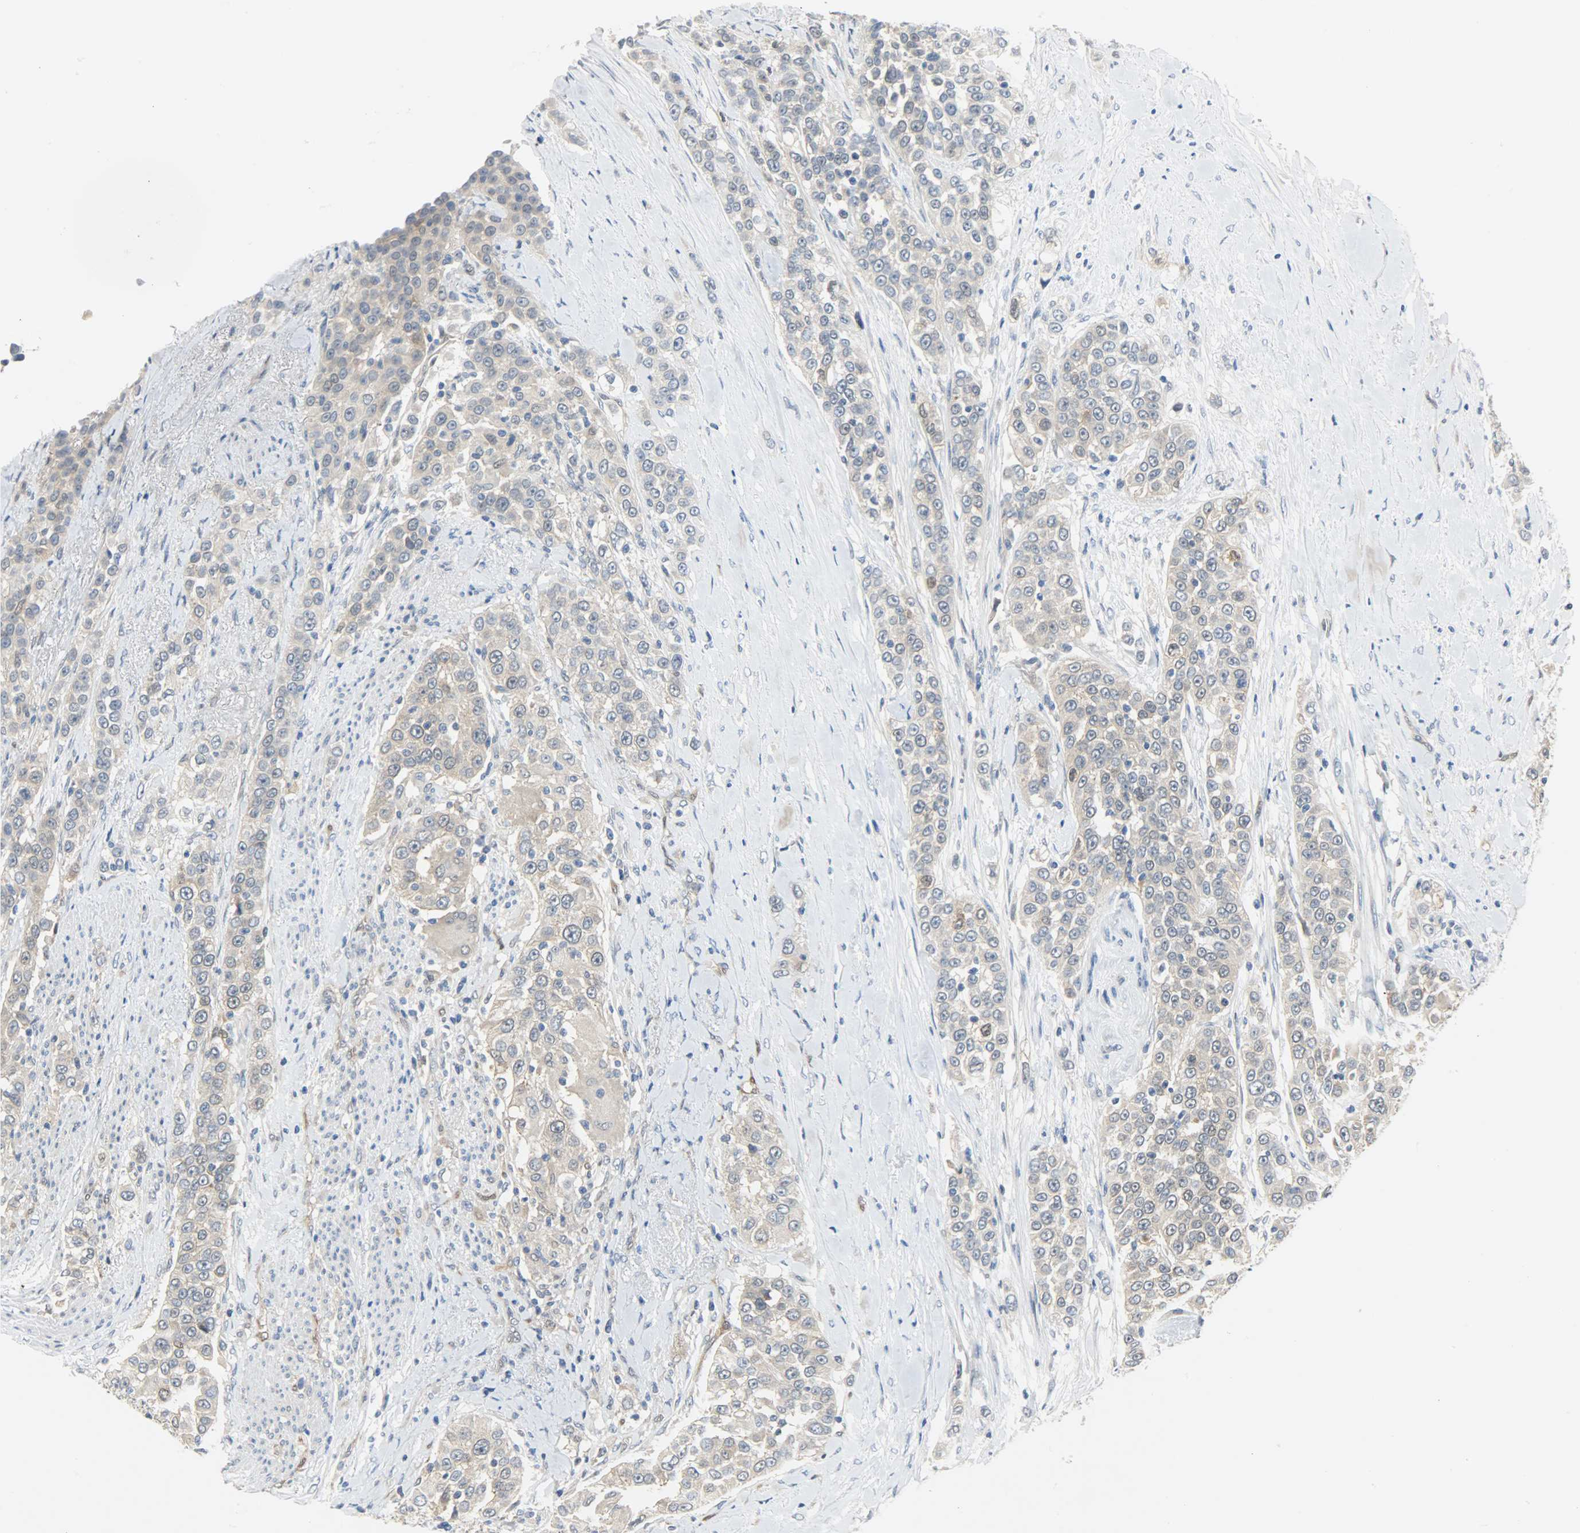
{"staining": {"intensity": "weak", "quantity": ">75%", "location": "cytoplasmic/membranous"}, "tissue": "urothelial cancer", "cell_type": "Tumor cells", "image_type": "cancer", "snomed": [{"axis": "morphology", "description": "Urothelial carcinoma, High grade"}, {"axis": "topography", "description": "Urinary bladder"}], "caption": "Immunohistochemistry (IHC) of human urothelial cancer demonstrates low levels of weak cytoplasmic/membranous positivity in approximately >75% of tumor cells. Nuclei are stained in blue.", "gene": "EIF4EBP1", "patient": {"sex": "female", "age": 80}}